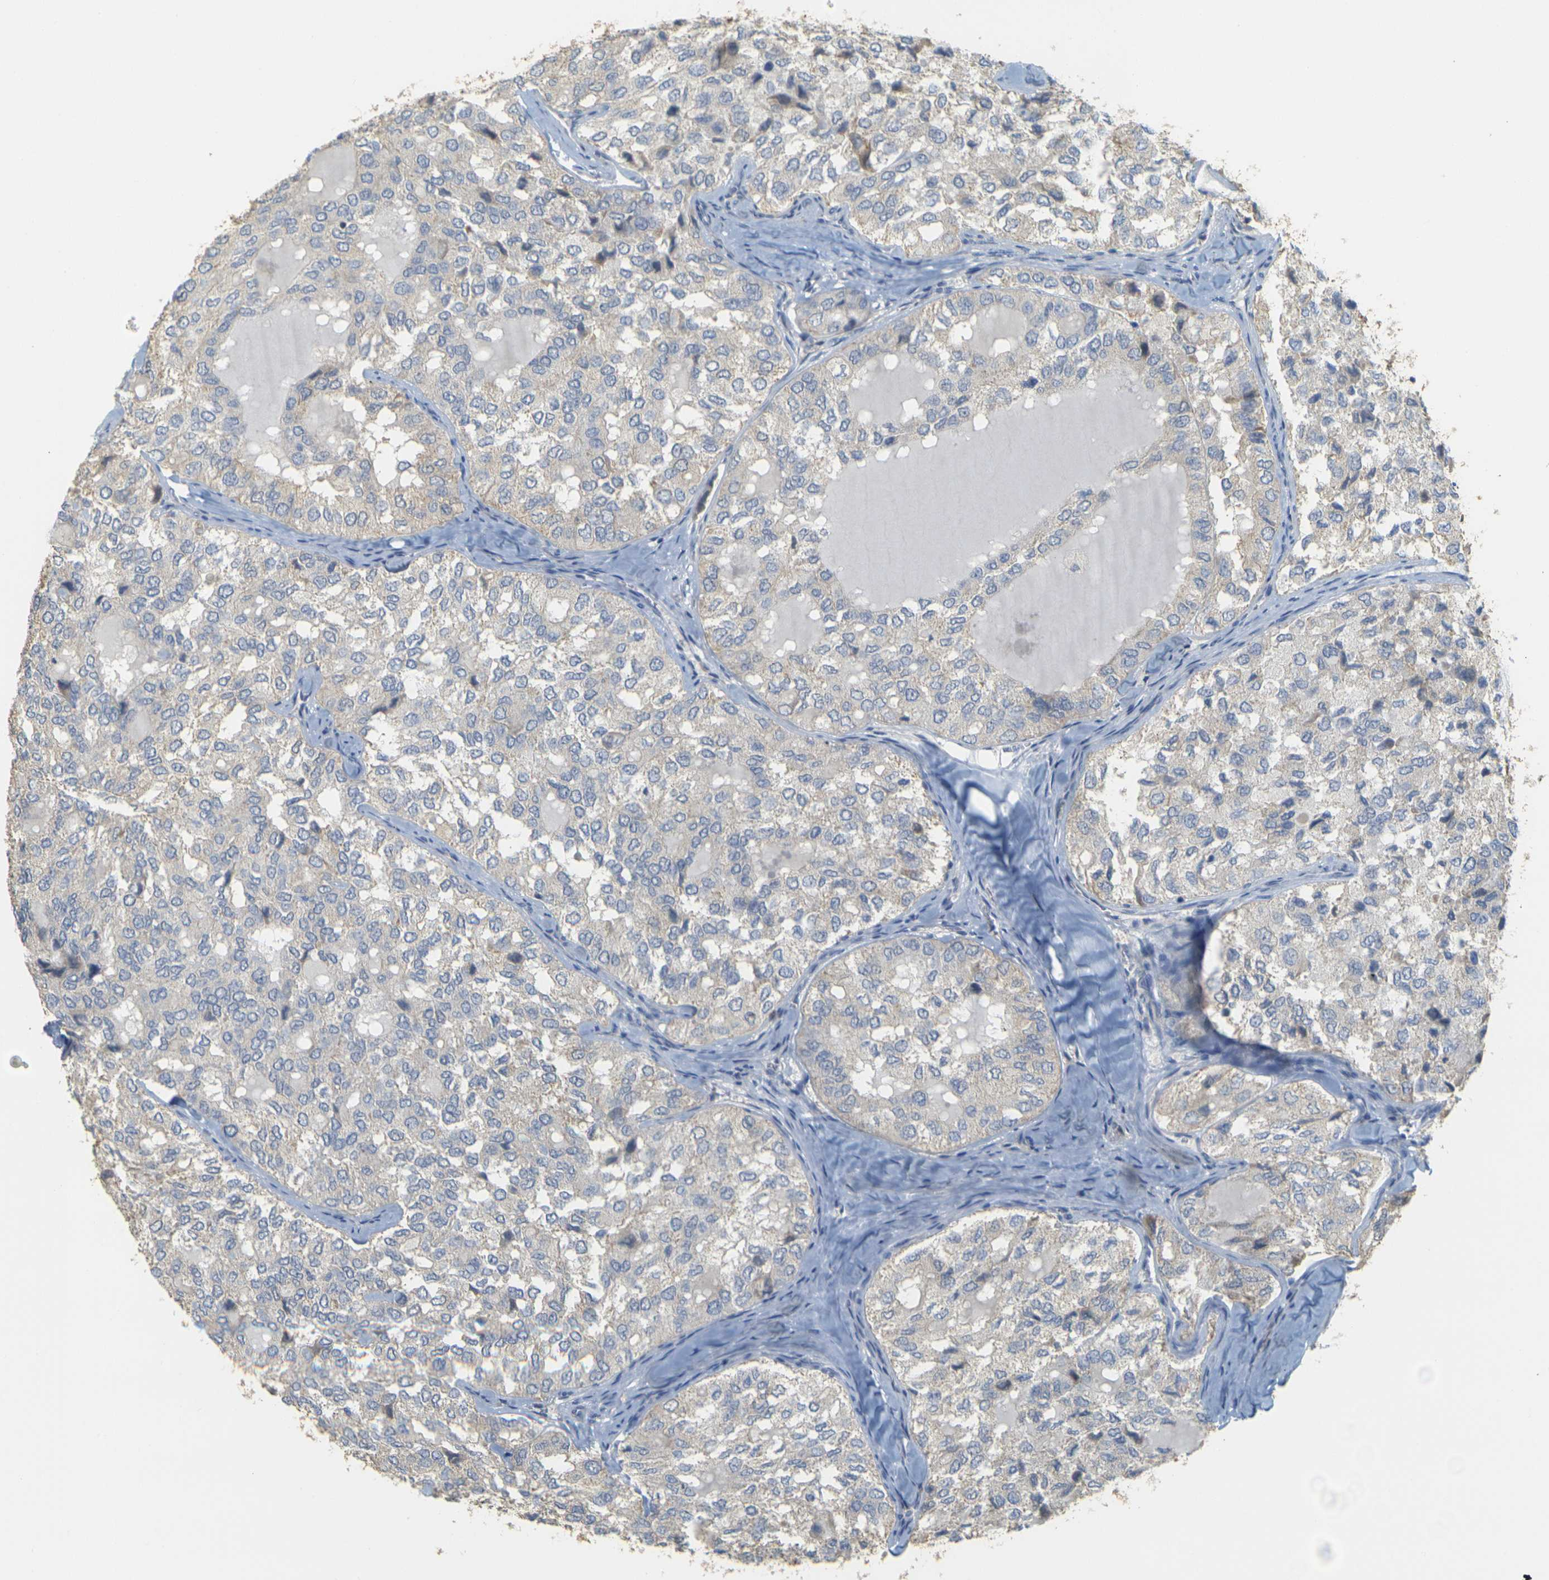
{"staining": {"intensity": "negative", "quantity": "none", "location": "none"}, "tissue": "thyroid cancer", "cell_type": "Tumor cells", "image_type": "cancer", "snomed": [{"axis": "morphology", "description": "Follicular adenoma carcinoma, NOS"}, {"axis": "topography", "description": "Thyroid gland"}], "caption": "The immunohistochemistry histopathology image has no significant positivity in tumor cells of follicular adenoma carcinoma (thyroid) tissue. Nuclei are stained in blue.", "gene": "GDAP1", "patient": {"sex": "male", "age": 75}}